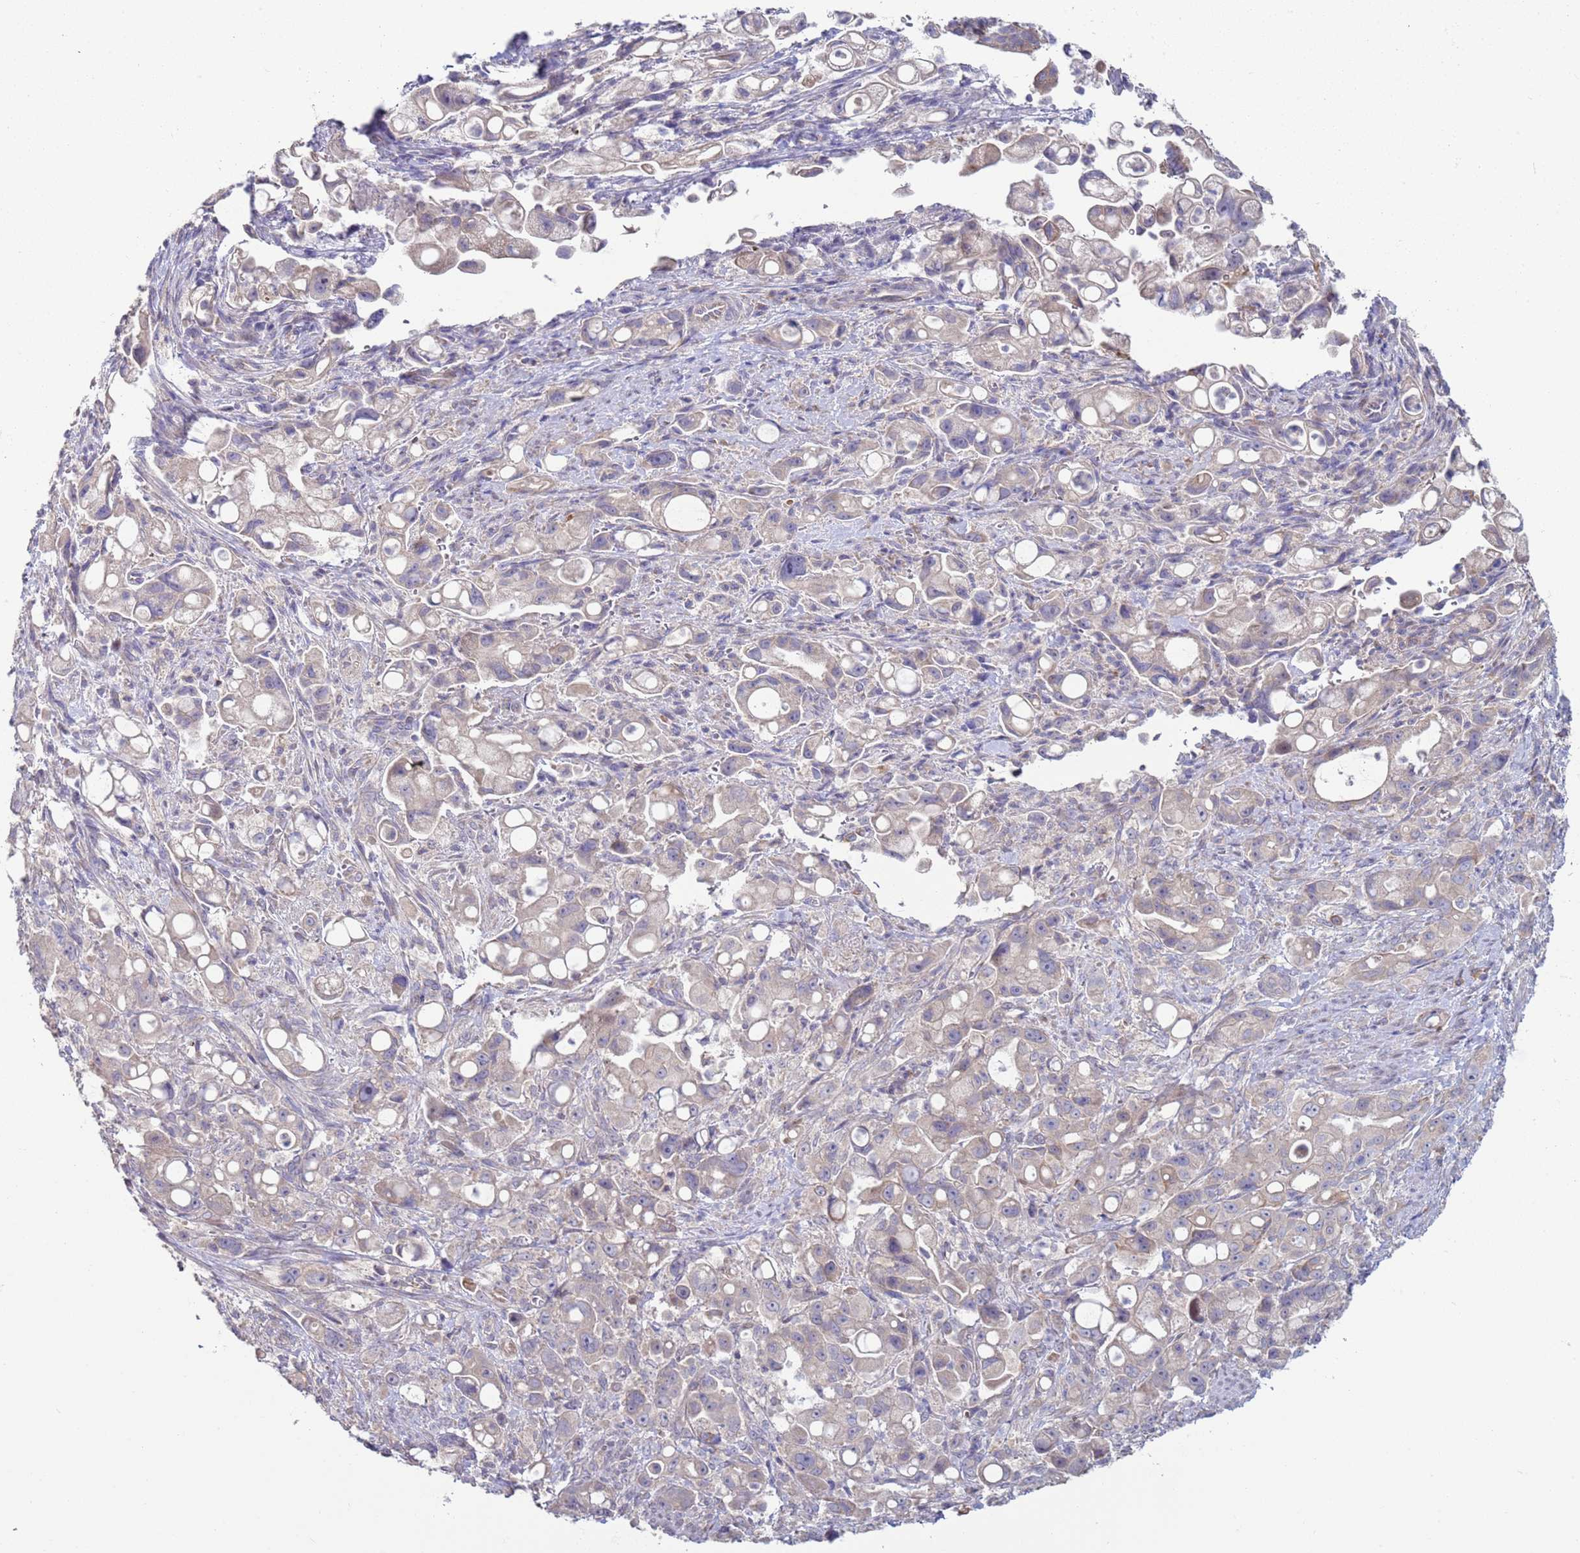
{"staining": {"intensity": "weak", "quantity": "<25%", "location": "cytoplasmic/membranous"}, "tissue": "pancreatic cancer", "cell_type": "Tumor cells", "image_type": "cancer", "snomed": [{"axis": "morphology", "description": "Adenocarcinoma, NOS"}, {"axis": "topography", "description": "Pancreas"}], "caption": "An immunohistochemistry (IHC) image of pancreatic cancer is shown. There is no staining in tumor cells of pancreatic cancer. (DAB immunohistochemistry, high magnification).", "gene": "DIP2B", "patient": {"sex": "male", "age": 68}}